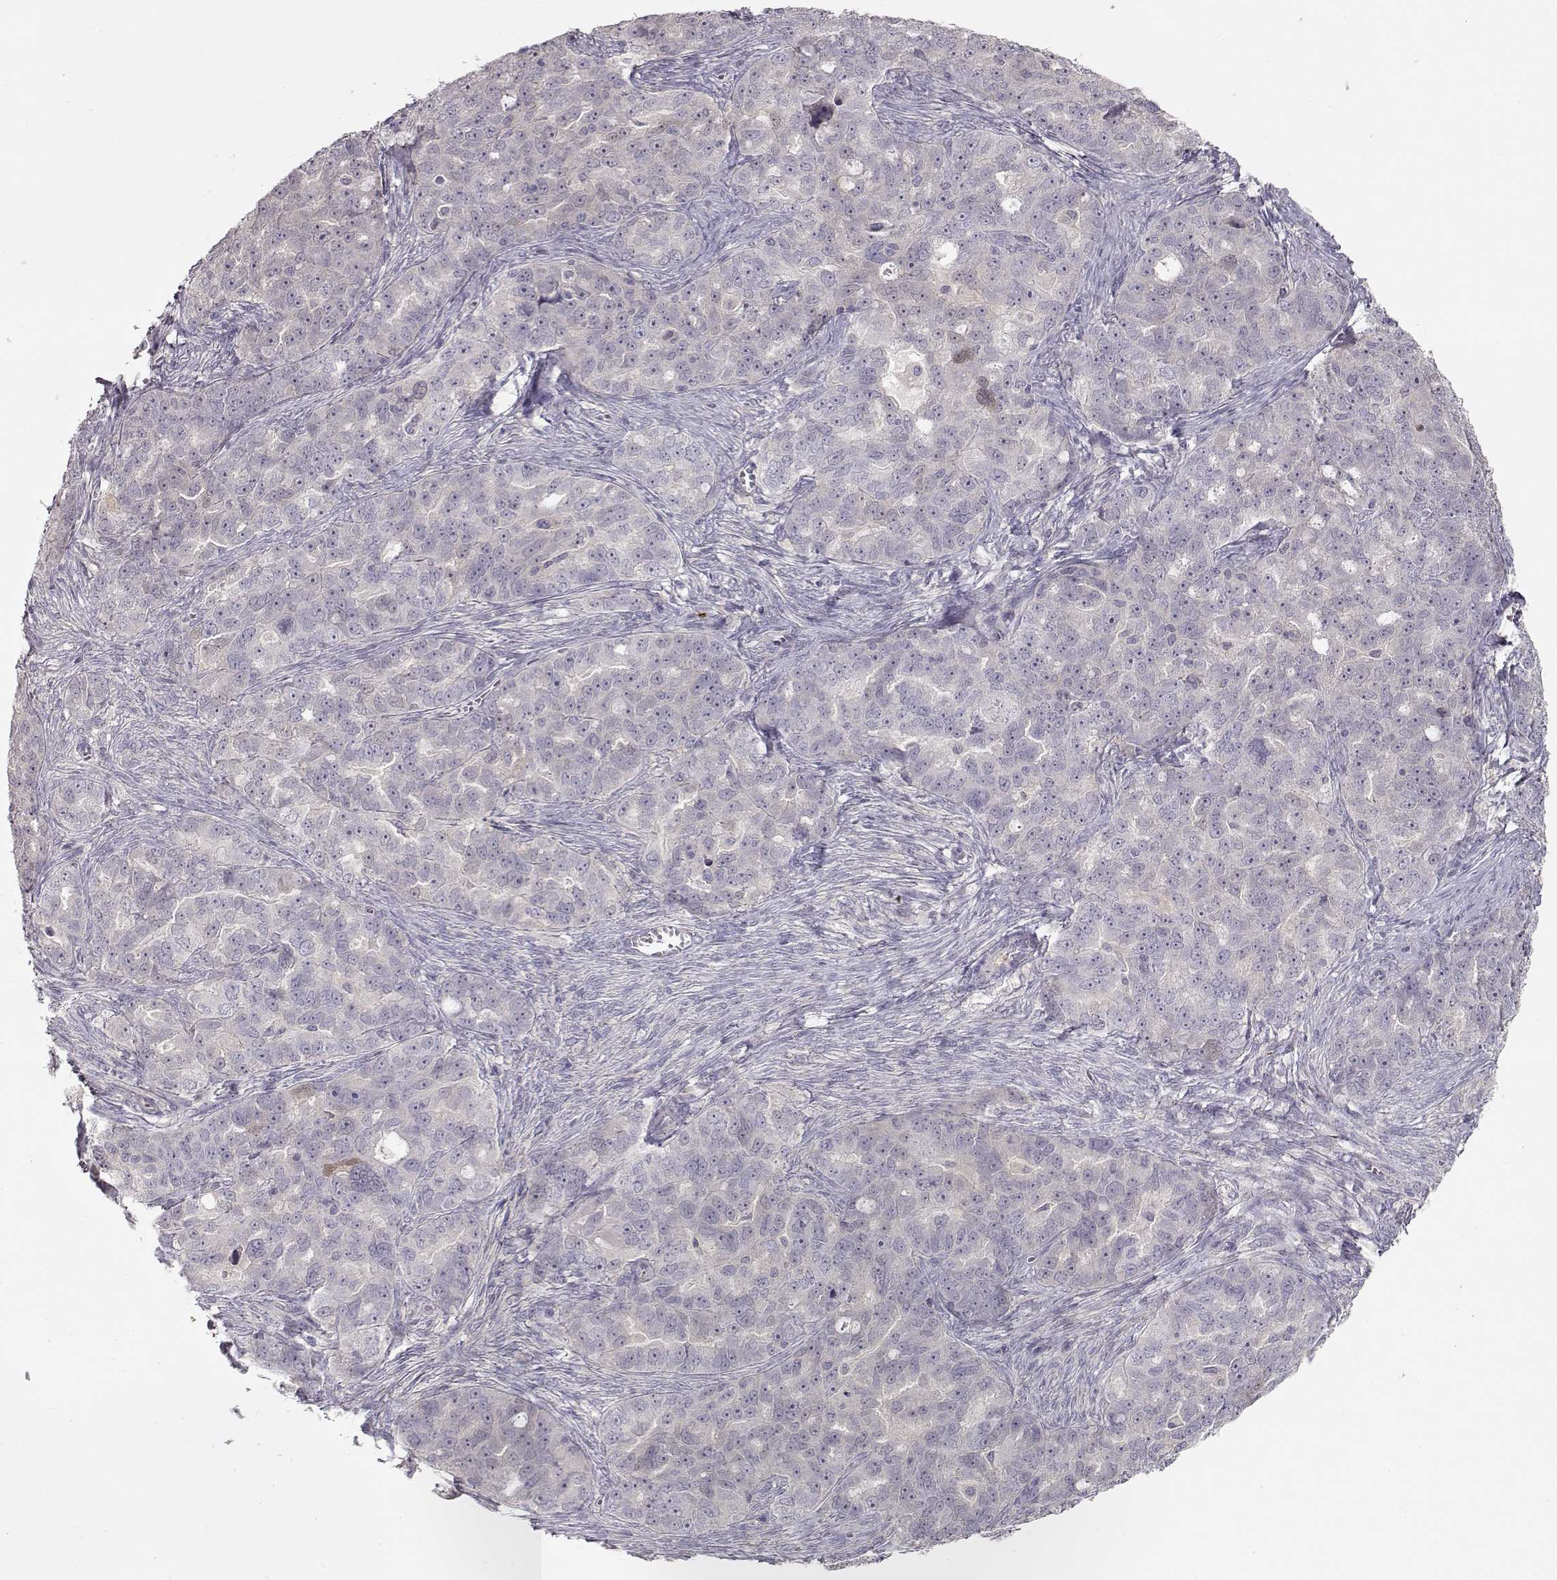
{"staining": {"intensity": "negative", "quantity": "none", "location": "none"}, "tissue": "ovarian cancer", "cell_type": "Tumor cells", "image_type": "cancer", "snomed": [{"axis": "morphology", "description": "Cystadenocarcinoma, serous, NOS"}, {"axis": "topography", "description": "Ovary"}], "caption": "IHC micrograph of neoplastic tissue: human ovarian serous cystadenocarcinoma stained with DAB (3,3'-diaminobenzidine) demonstrates no significant protein positivity in tumor cells.", "gene": "ARHGAP8", "patient": {"sex": "female", "age": 51}}